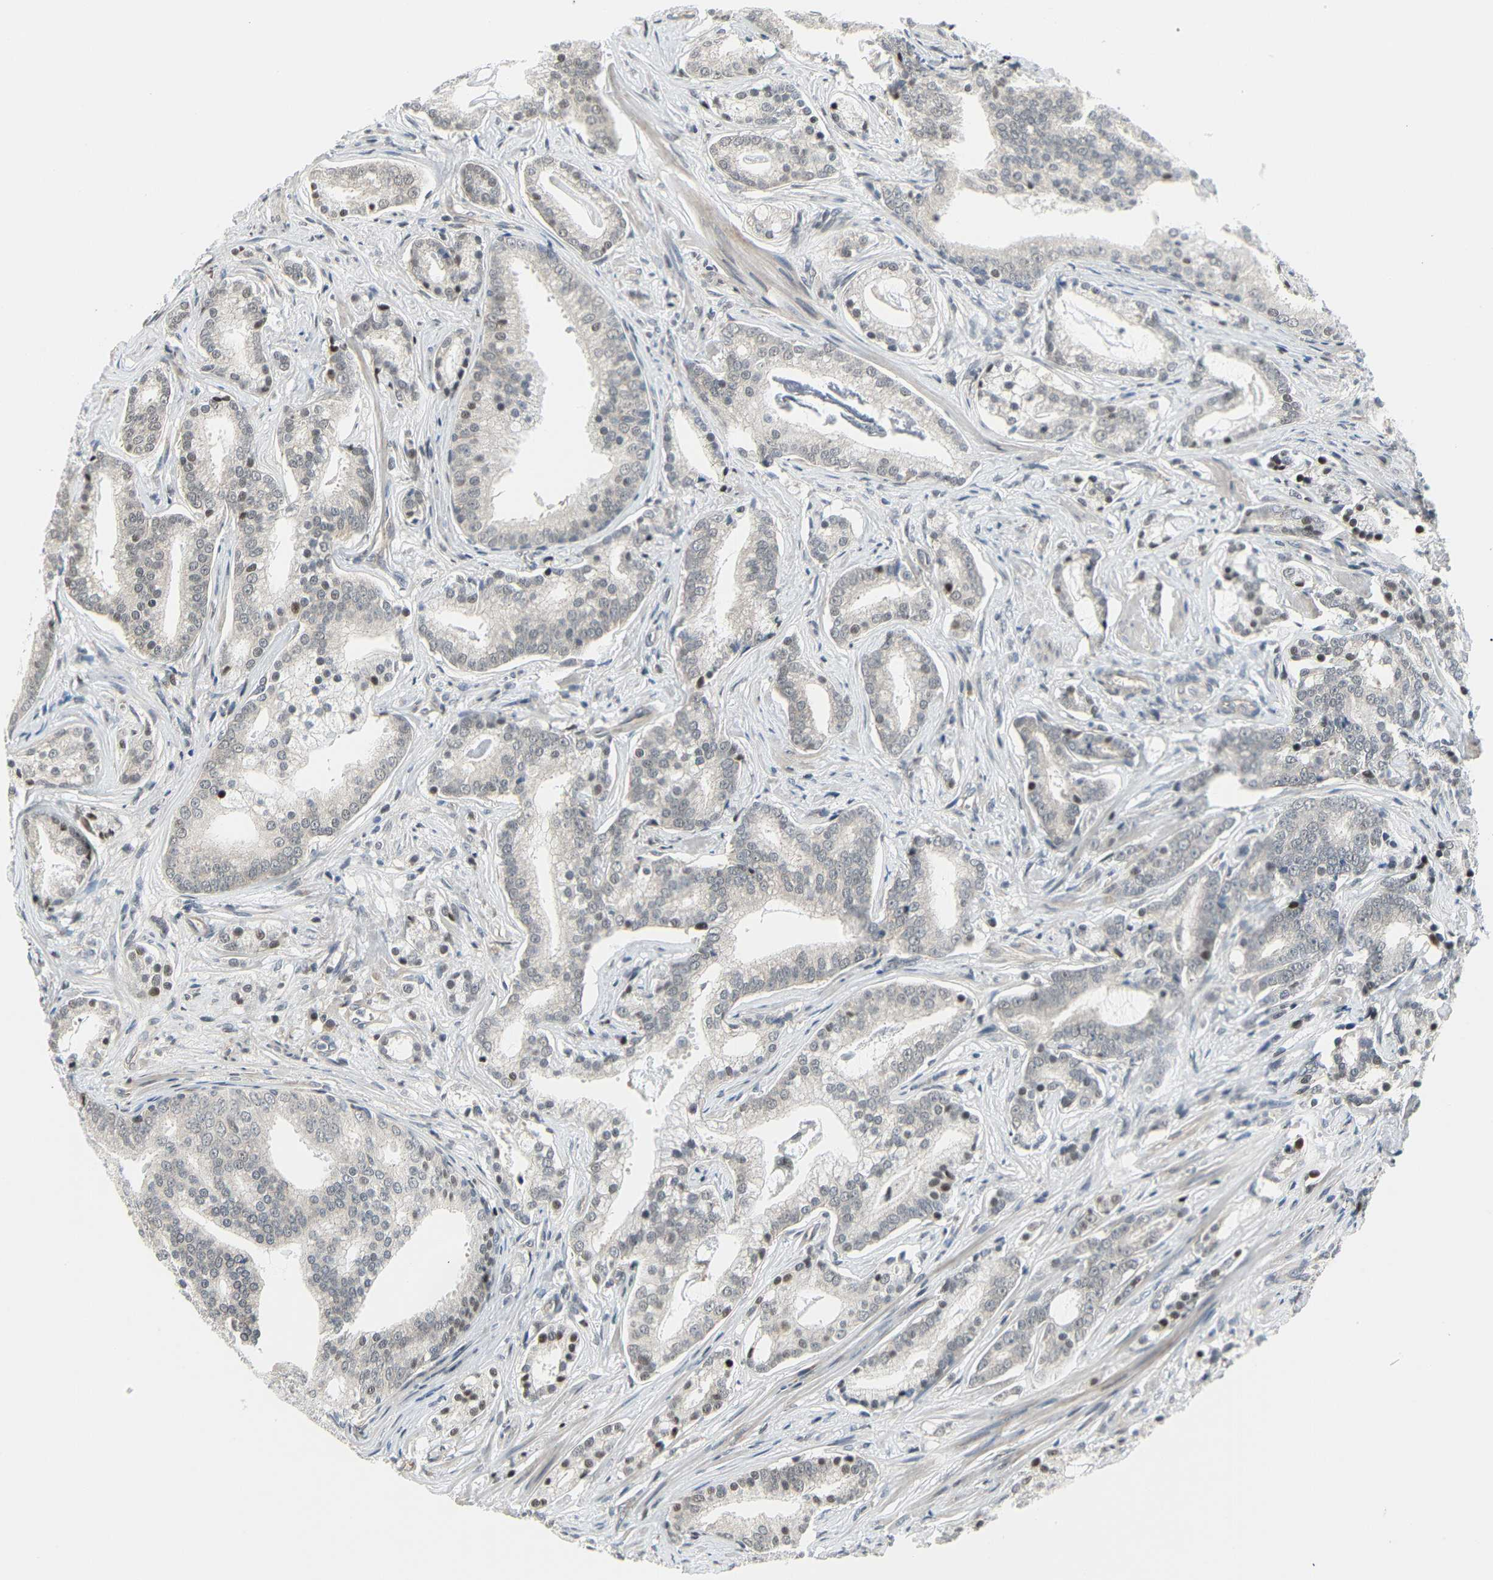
{"staining": {"intensity": "weak", "quantity": "<25%", "location": "nuclear"}, "tissue": "prostate cancer", "cell_type": "Tumor cells", "image_type": "cancer", "snomed": [{"axis": "morphology", "description": "Adenocarcinoma, Low grade"}, {"axis": "topography", "description": "Prostate"}], "caption": "Tumor cells show no significant positivity in prostate cancer.", "gene": "IMPG2", "patient": {"sex": "male", "age": 58}}